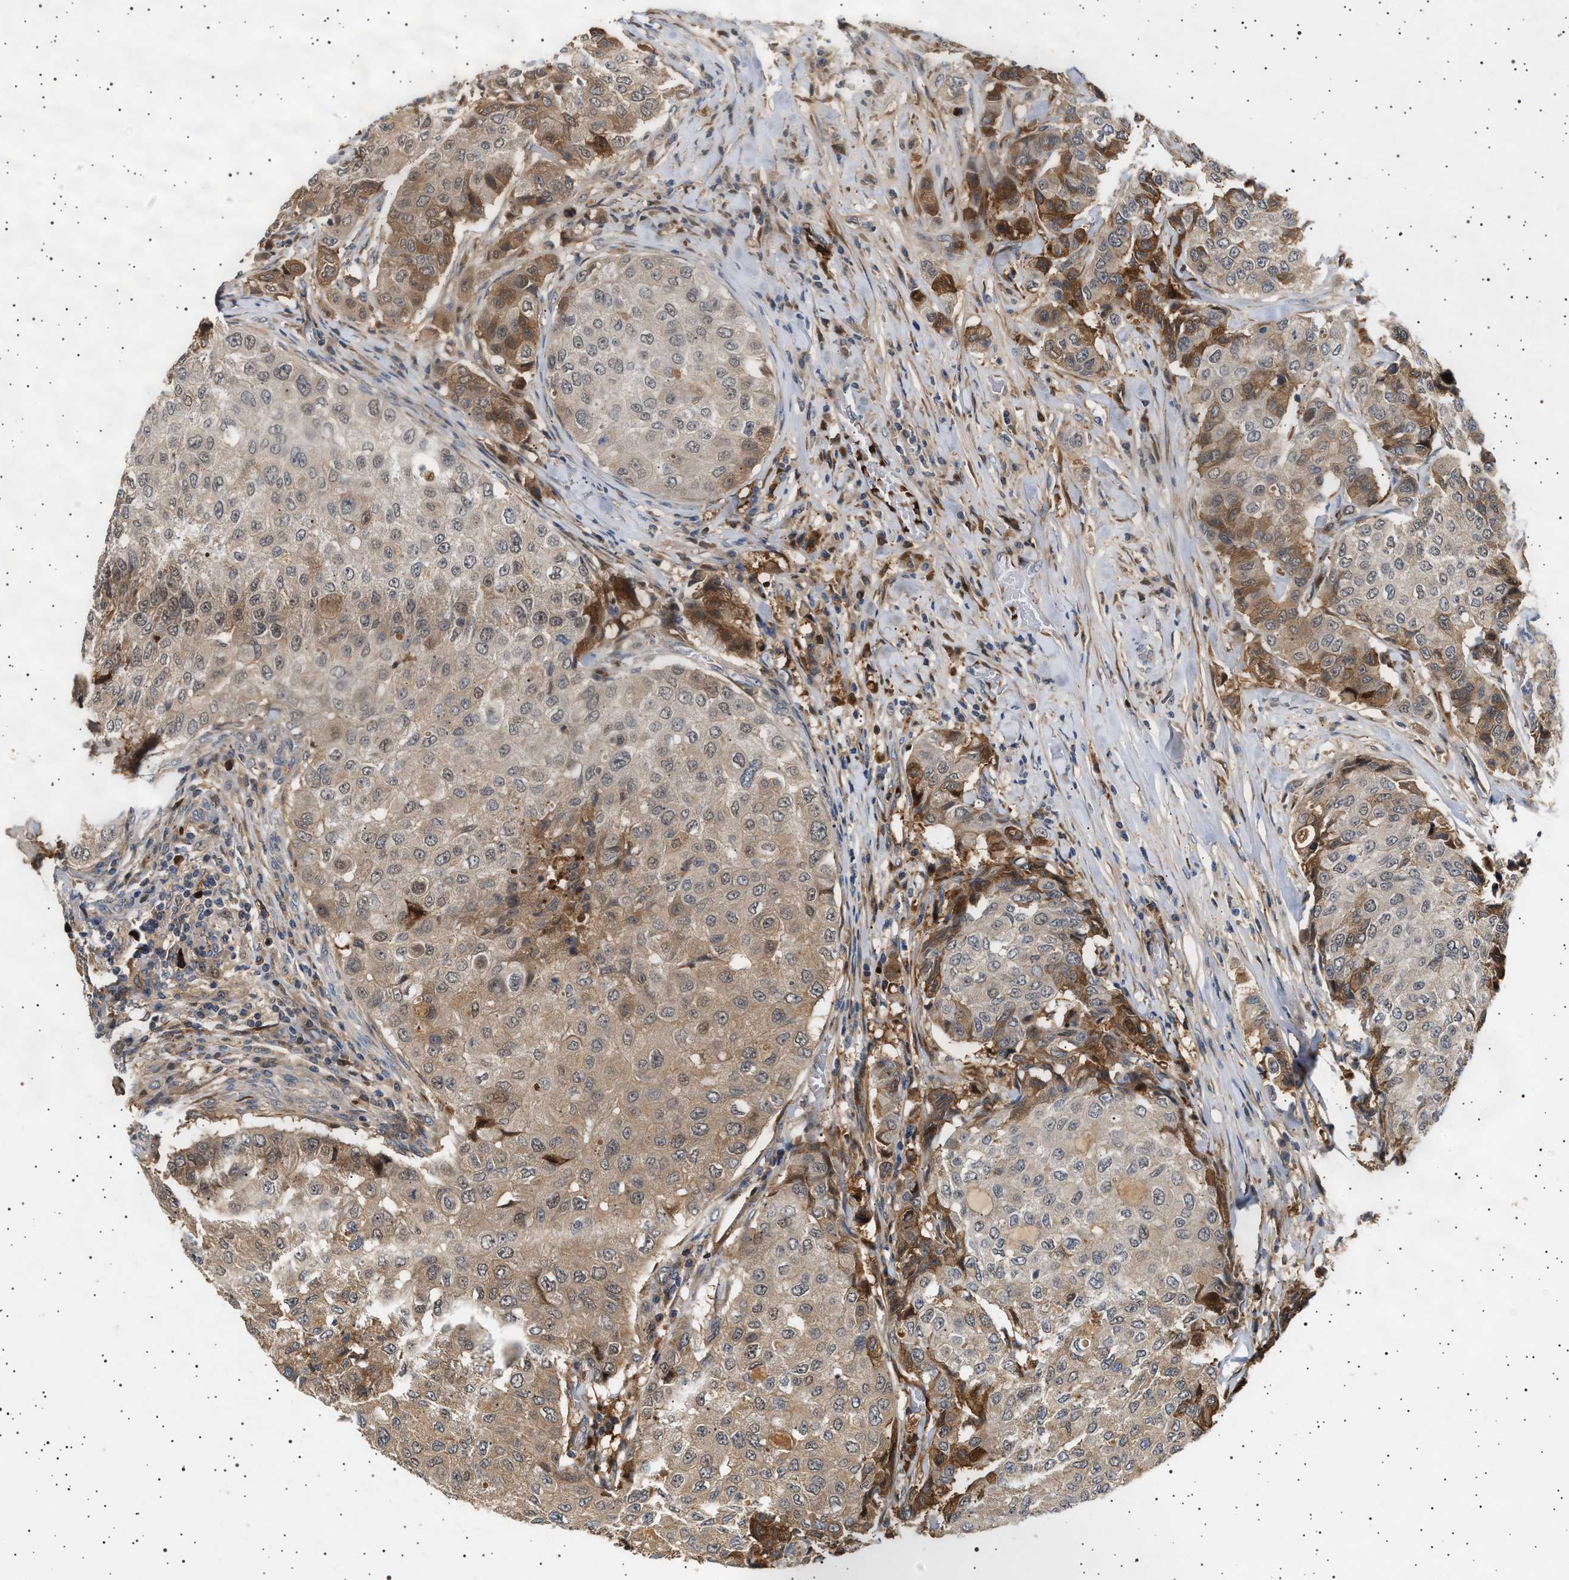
{"staining": {"intensity": "moderate", "quantity": "25%-75%", "location": "cytoplasmic/membranous"}, "tissue": "breast cancer", "cell_type": "Tumor cells", "image_type": "cancer", "snomed": [{"axis": "morphology", "description": "Duct carcinoma"}, {"axis": "topography", "description": "Breast"}], "caption": "Human infiltrating ductal carcinoma (breast) stained with a protein marker shows moderate staining in tumor cells.", "gene": "FICD", "patient": {"sex": "female", "age": 27}}